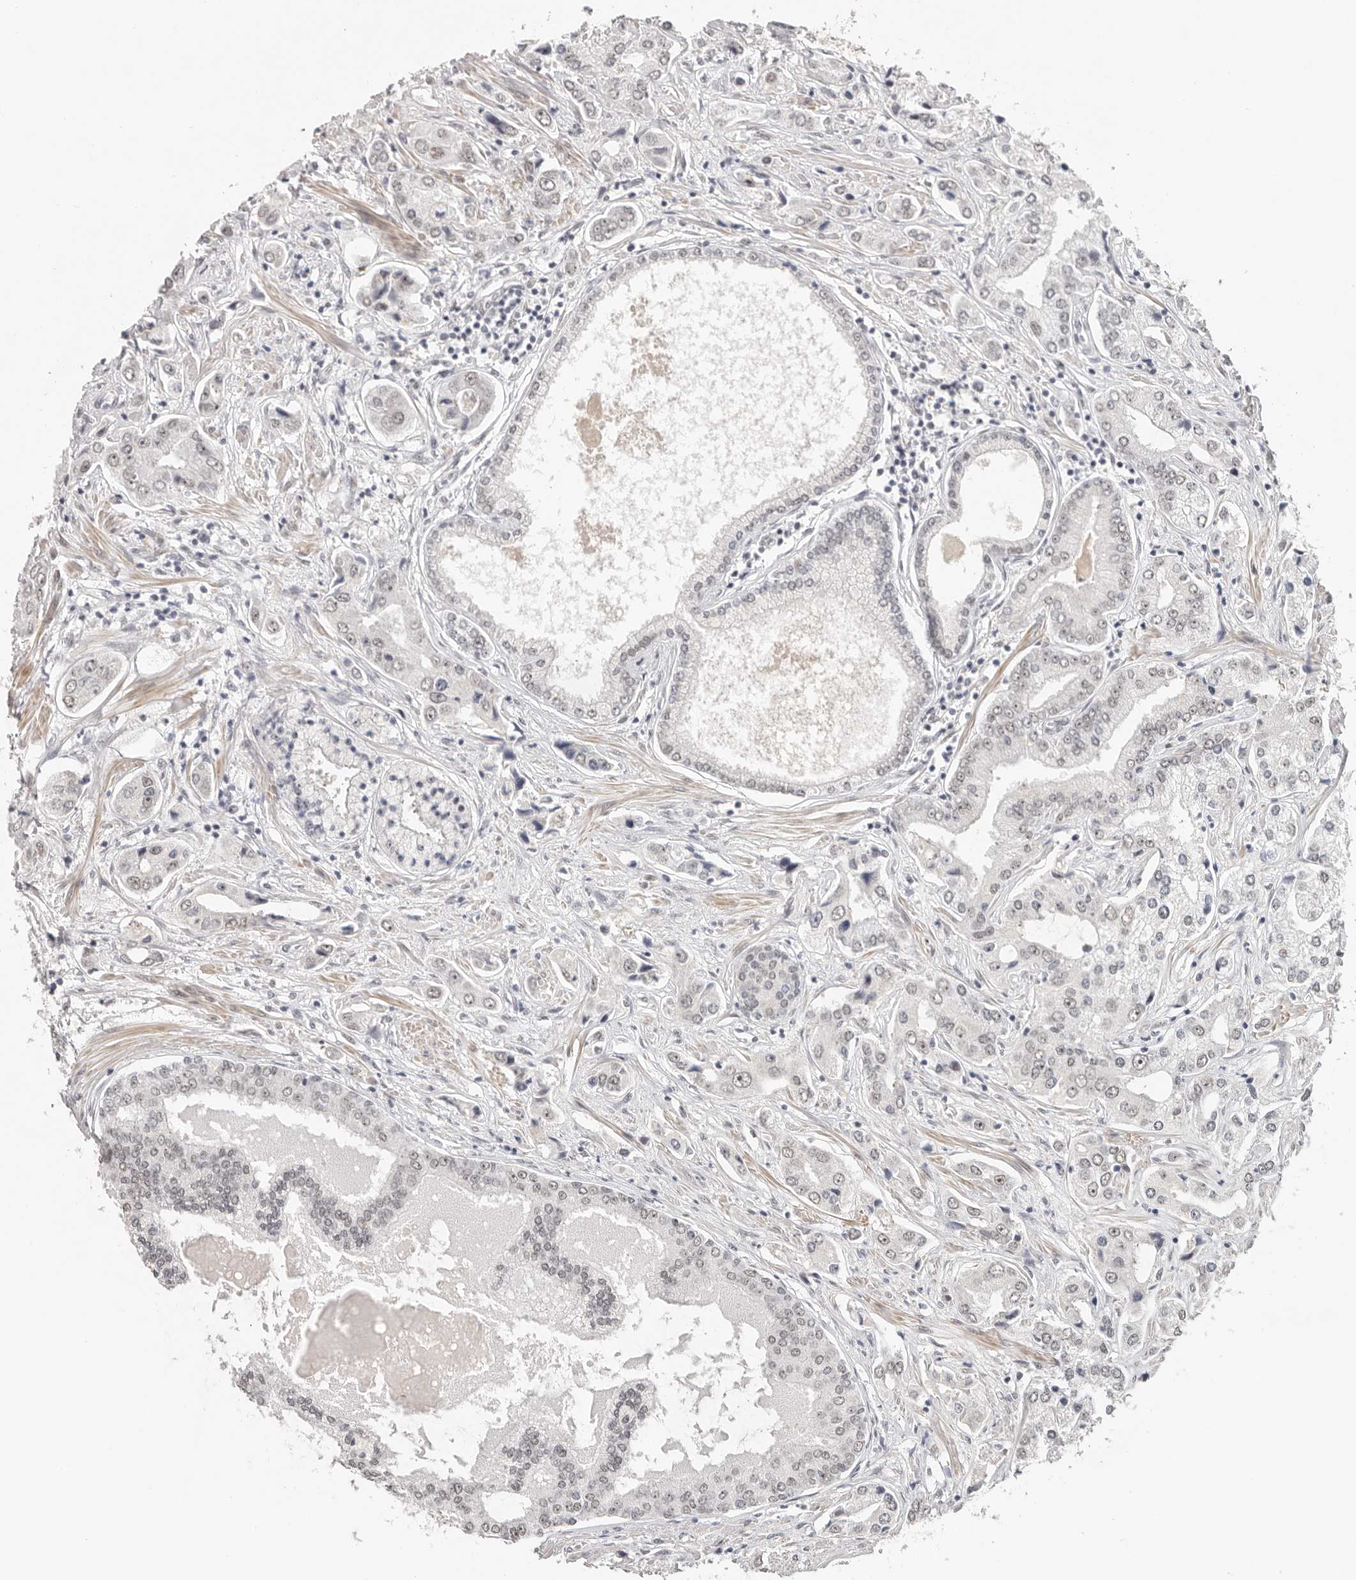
{"staining": {"intensity": "negative", "quantity": "none", "location": "none"}, "tissue": "prostate cancer", "cell_type": "Tumor cells", "image_type": "cancer", "snomed": [{"axis": "morphology", "description": "Adenocarcinoma, High grade"}, {"axis": "topography", "description": "Prostate"}], "caption": "Tumor cells show no significant positivity in prostate high-grade adenocarcinoma.", "gene": "LARP7", "patient": {"sex": "male", "age": 66}}